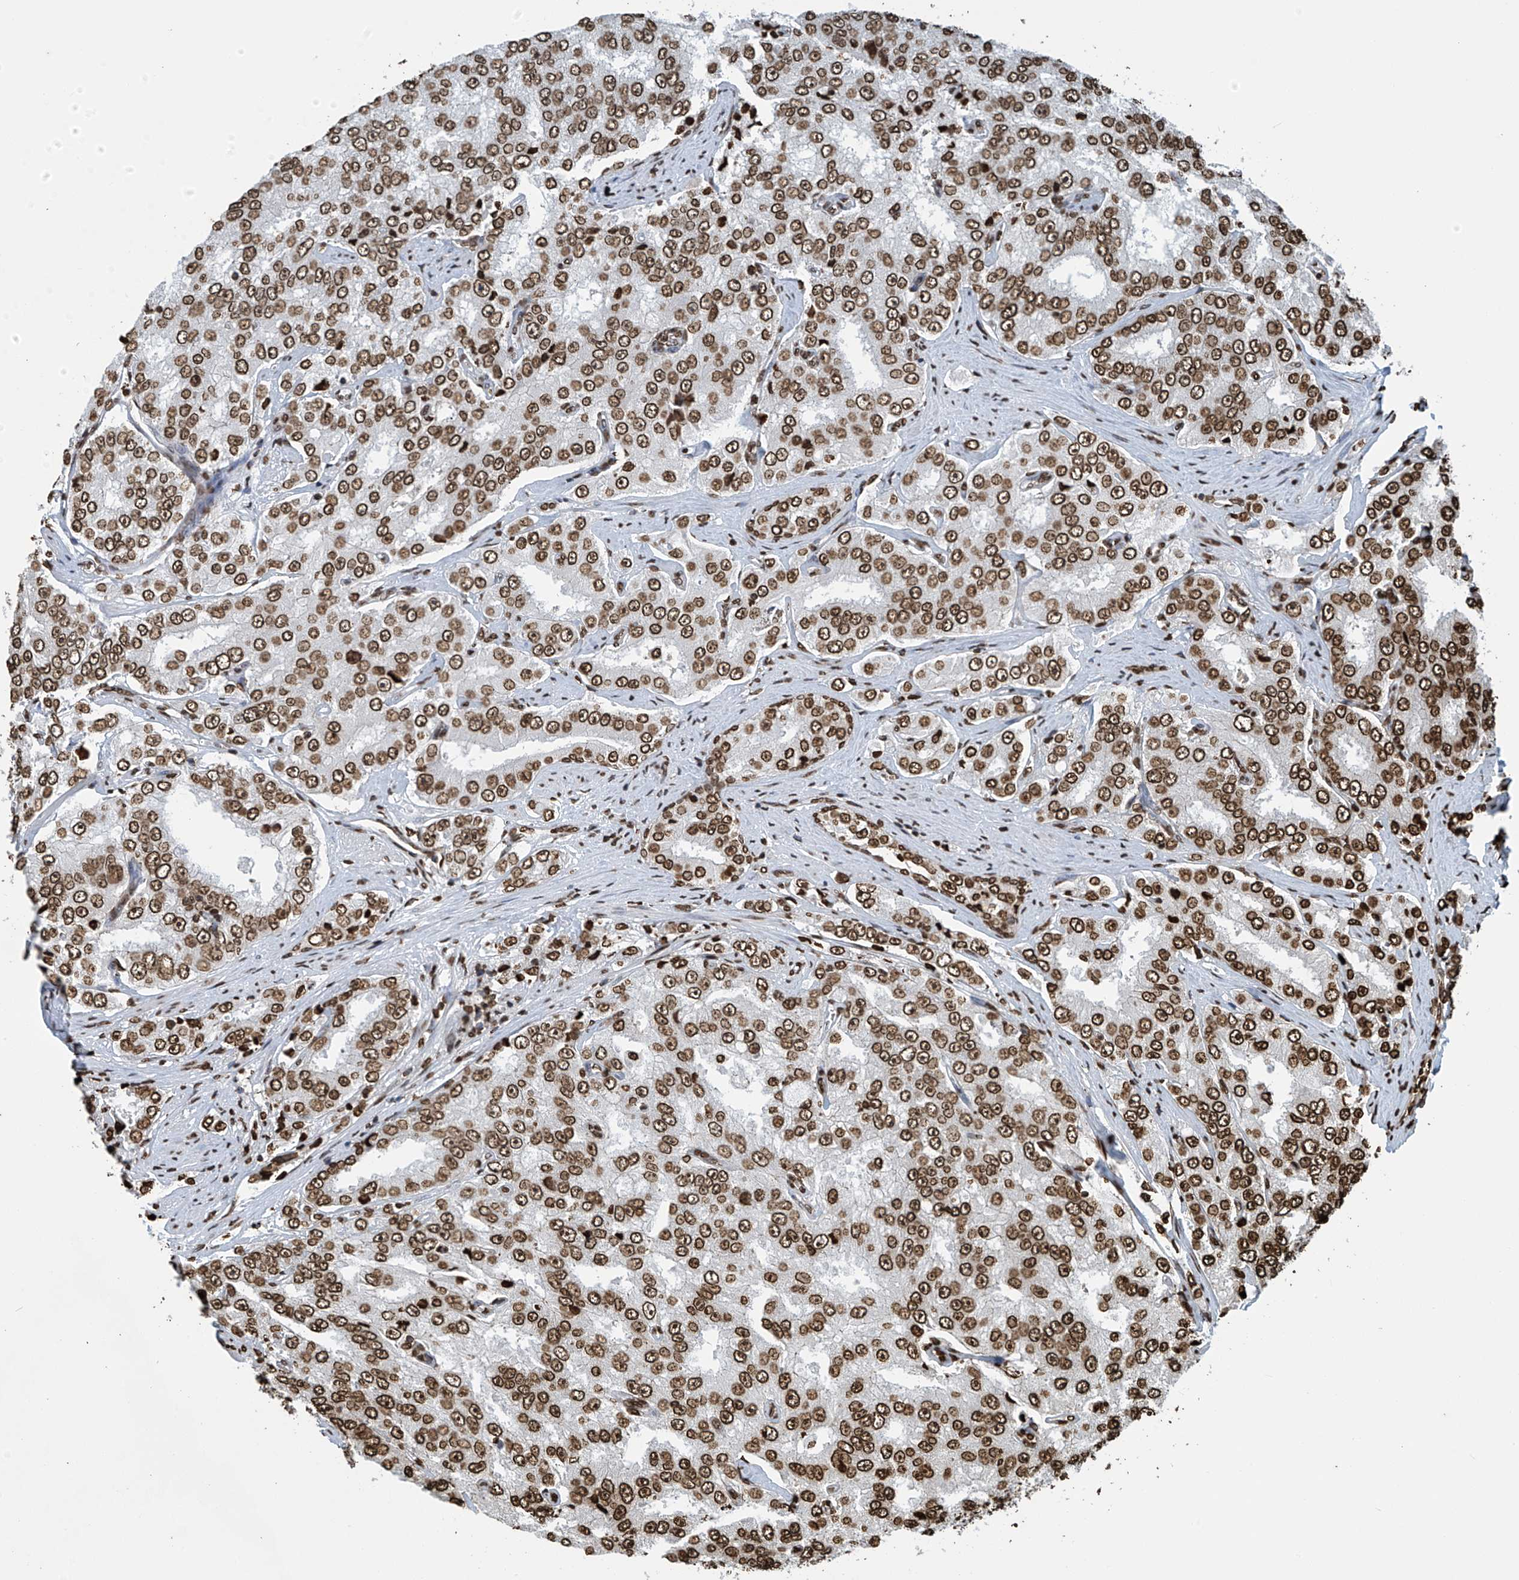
{"staining": {"intensity": "moderate", "quantity": ">75%", "location": "nuclear"}, "tissue": "prostate cancer", "cell_type": "Tumor cells", "image_type": "cancer", "snomed": [{"axis": "morphology", "description": "Adenocarcinoma, High grade"}, {"axis": "topography", "description": "Prostate"}], "caption": "Moderate nuclear protein staining is seen in approximately >75% of tumor cells in prostate cancer (adenocarcinoma (high-grade)). The staining is performed using DAB brown chromogen to label protein expression. The nuclei are counter-stained blue using hematoxylin.", "gene": "DPPA2", "patient": {"sex": "male", "age": 58}}